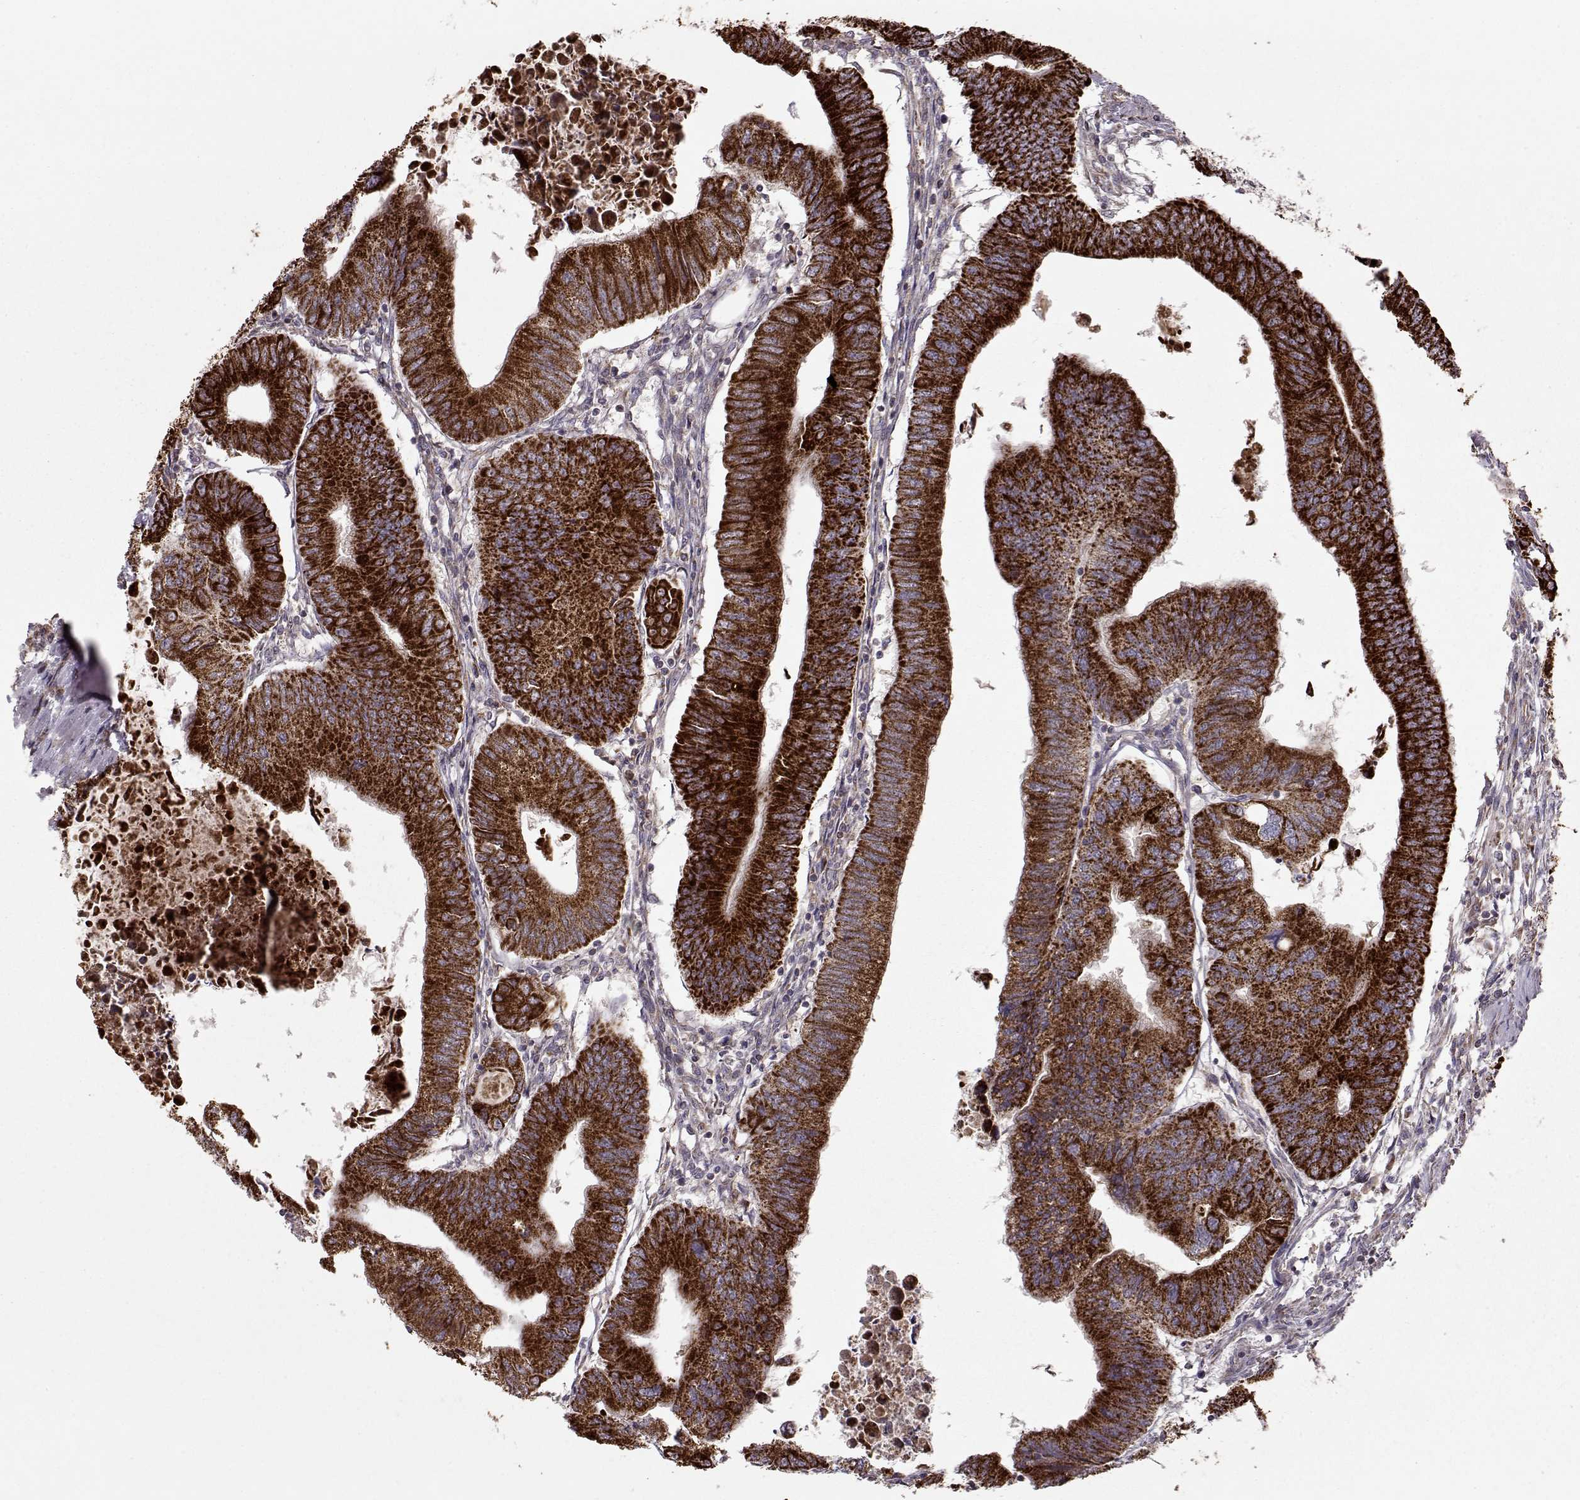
{"staining": {"intensity": "strong", "quantity": ">75%", "location": "cytoplasmic/membranous"}, "tissue": "colorectal cancer", "cell_type": "Tumor cells", "image_type": "cancer", "snomed": [{"axis": "morphology", "description": "Adenocarcinoma, NOS"}, {"axis": "topography", "description": "Colon"}], "caption": "Adenocarcinoma (colorectal) stained with a brown dye shows strong cytoplasmic/membranous positive staining in approximately >75% of tumor cells.", "gene": "CMTM3", "patient": {"sex": "male", "age": 53}}